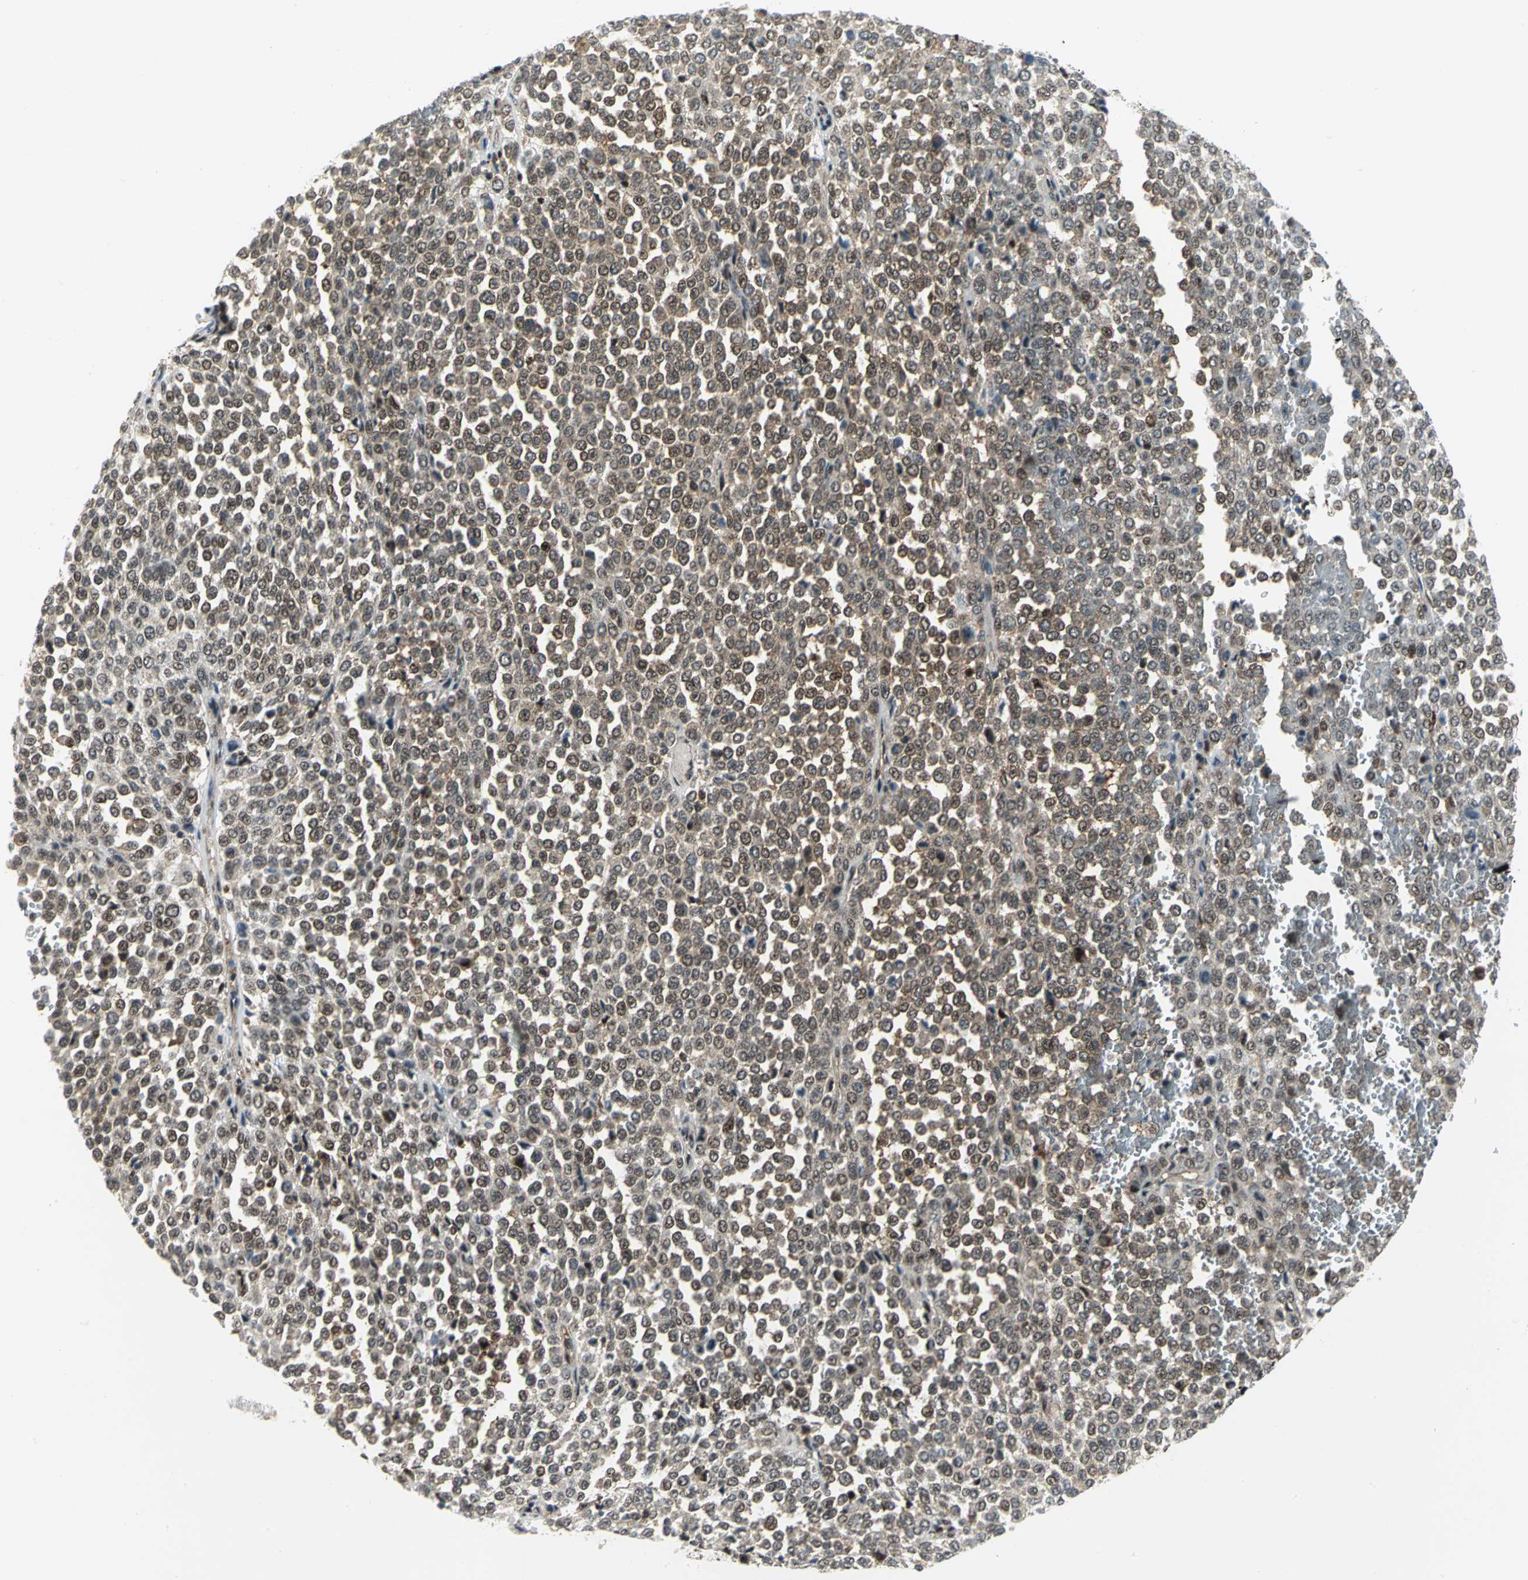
{"staining": {"intensity": "weak", "quantity": "25%-75%", "location": "nuclear"}, "tissue": "melanoma", "cell_type": "Tumor cells", "image_type": "cancer", "snomed": [{"axis": "morphology", "description": "Malignant melanoma, Metastatic site"}, {"axis": "topography", "description": "Pancreas"}], "caption": "Immunohistochemical staining of malignant melanoma (metastatic site) reveals low levels of weak nuclear positivity in approximately 25%-75% of tumor cells.", "gene": "PSMA4", "patient": {"sex": "female", "age": 30}}